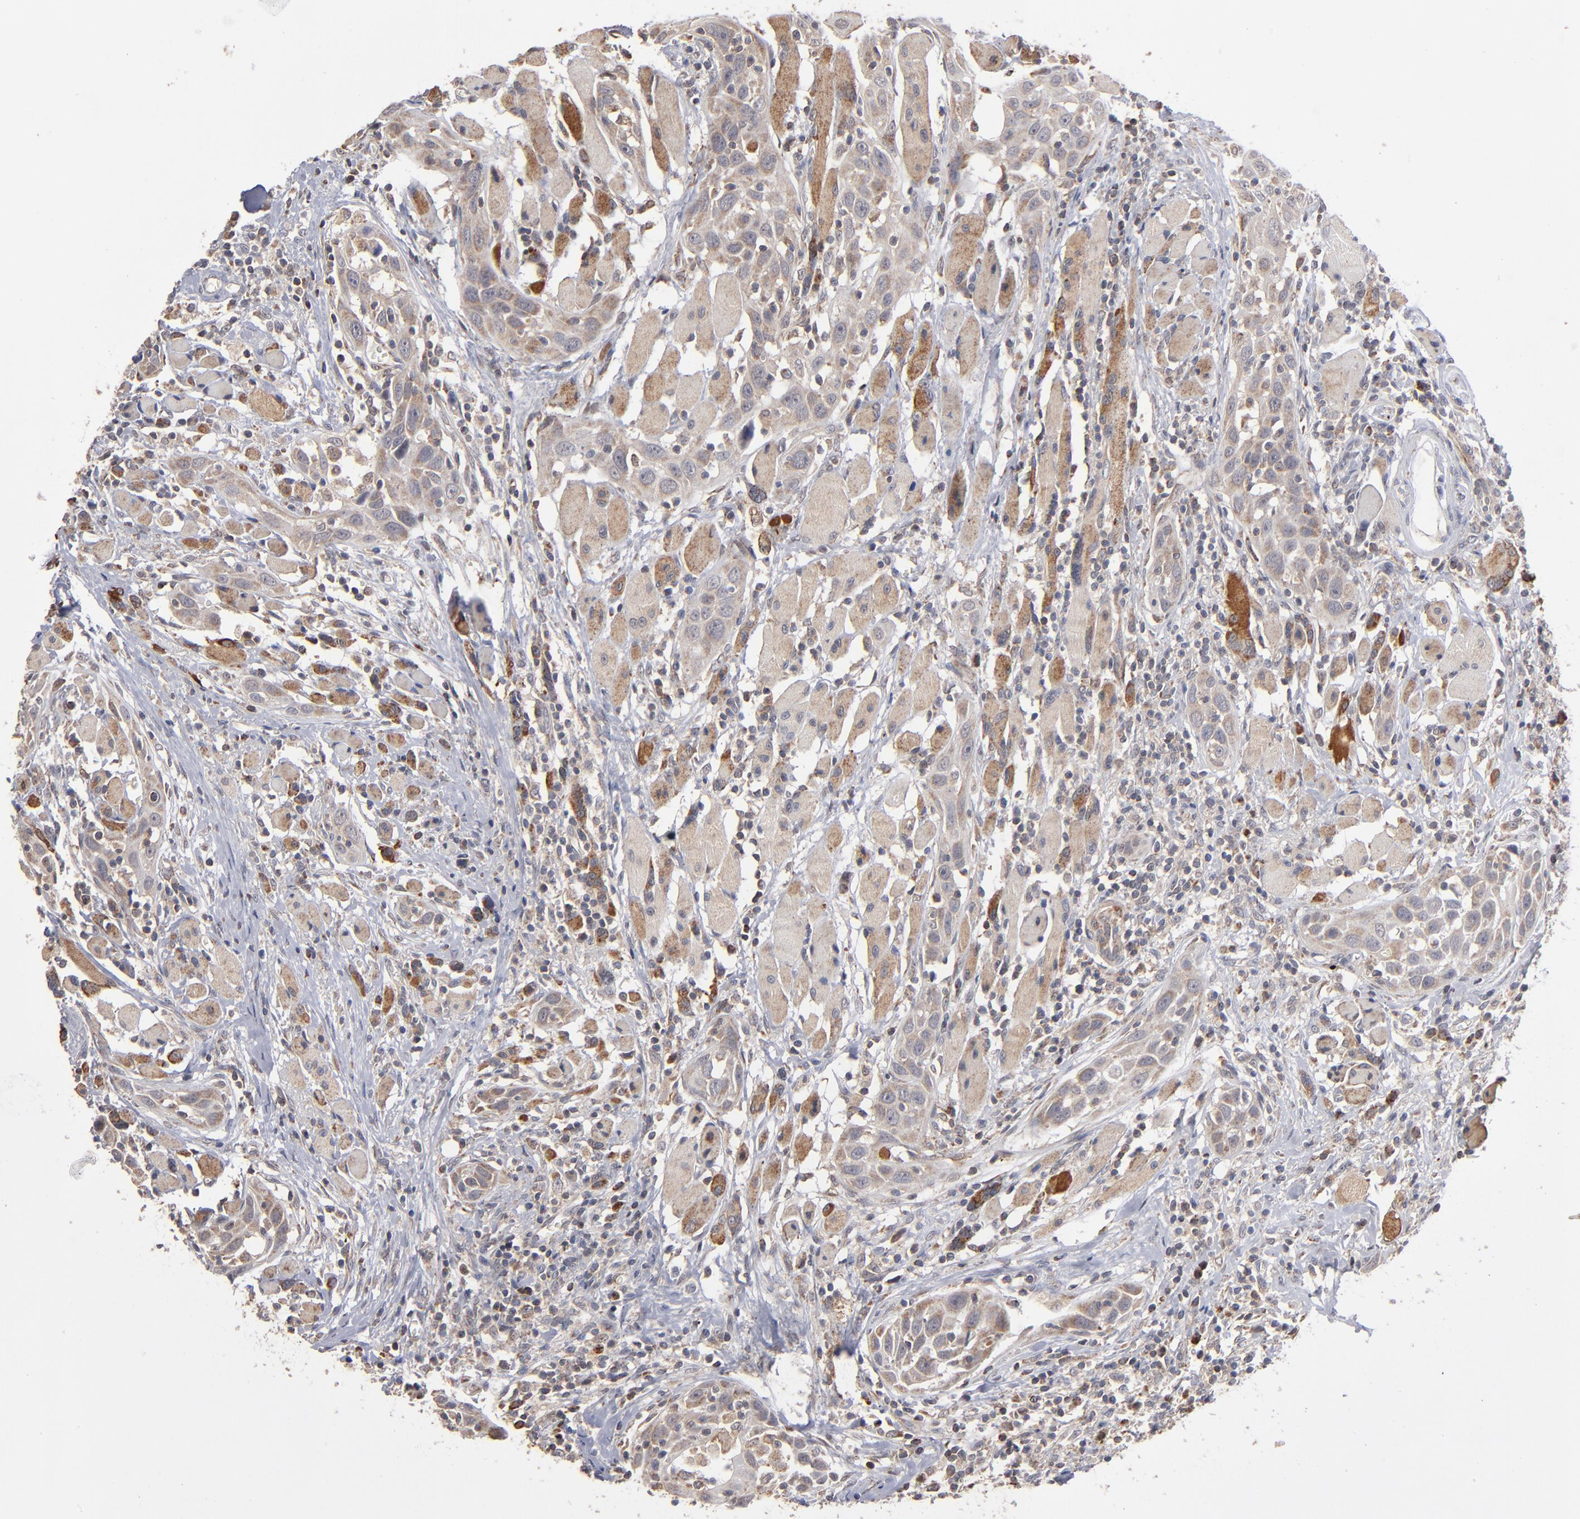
{"staining": {"intensity": "weak", "quantity": ">75%", "location": "cytoplasmic/membranous"}, "tissue": "head and neck cancer", "cell_type": "Tumor cells", "image_type": "cancer", "snomed": [{"axis": "morphology", "description": "Squamous cell carcinoma, NOS"}, {"axis": "topography", "description": "Oral tissue"}, {"axis": "topography", "description": "Head-Neck"}], "caption": "This is a photomicrograph of immunohistochemistry staining of head and neck squamous cell carcinoma, which shows weak positivity in the cytoplasmic/membranous of tumor cells.", "gene": "MIPOL1", "patient": {"sex": "female", "age": 50}}